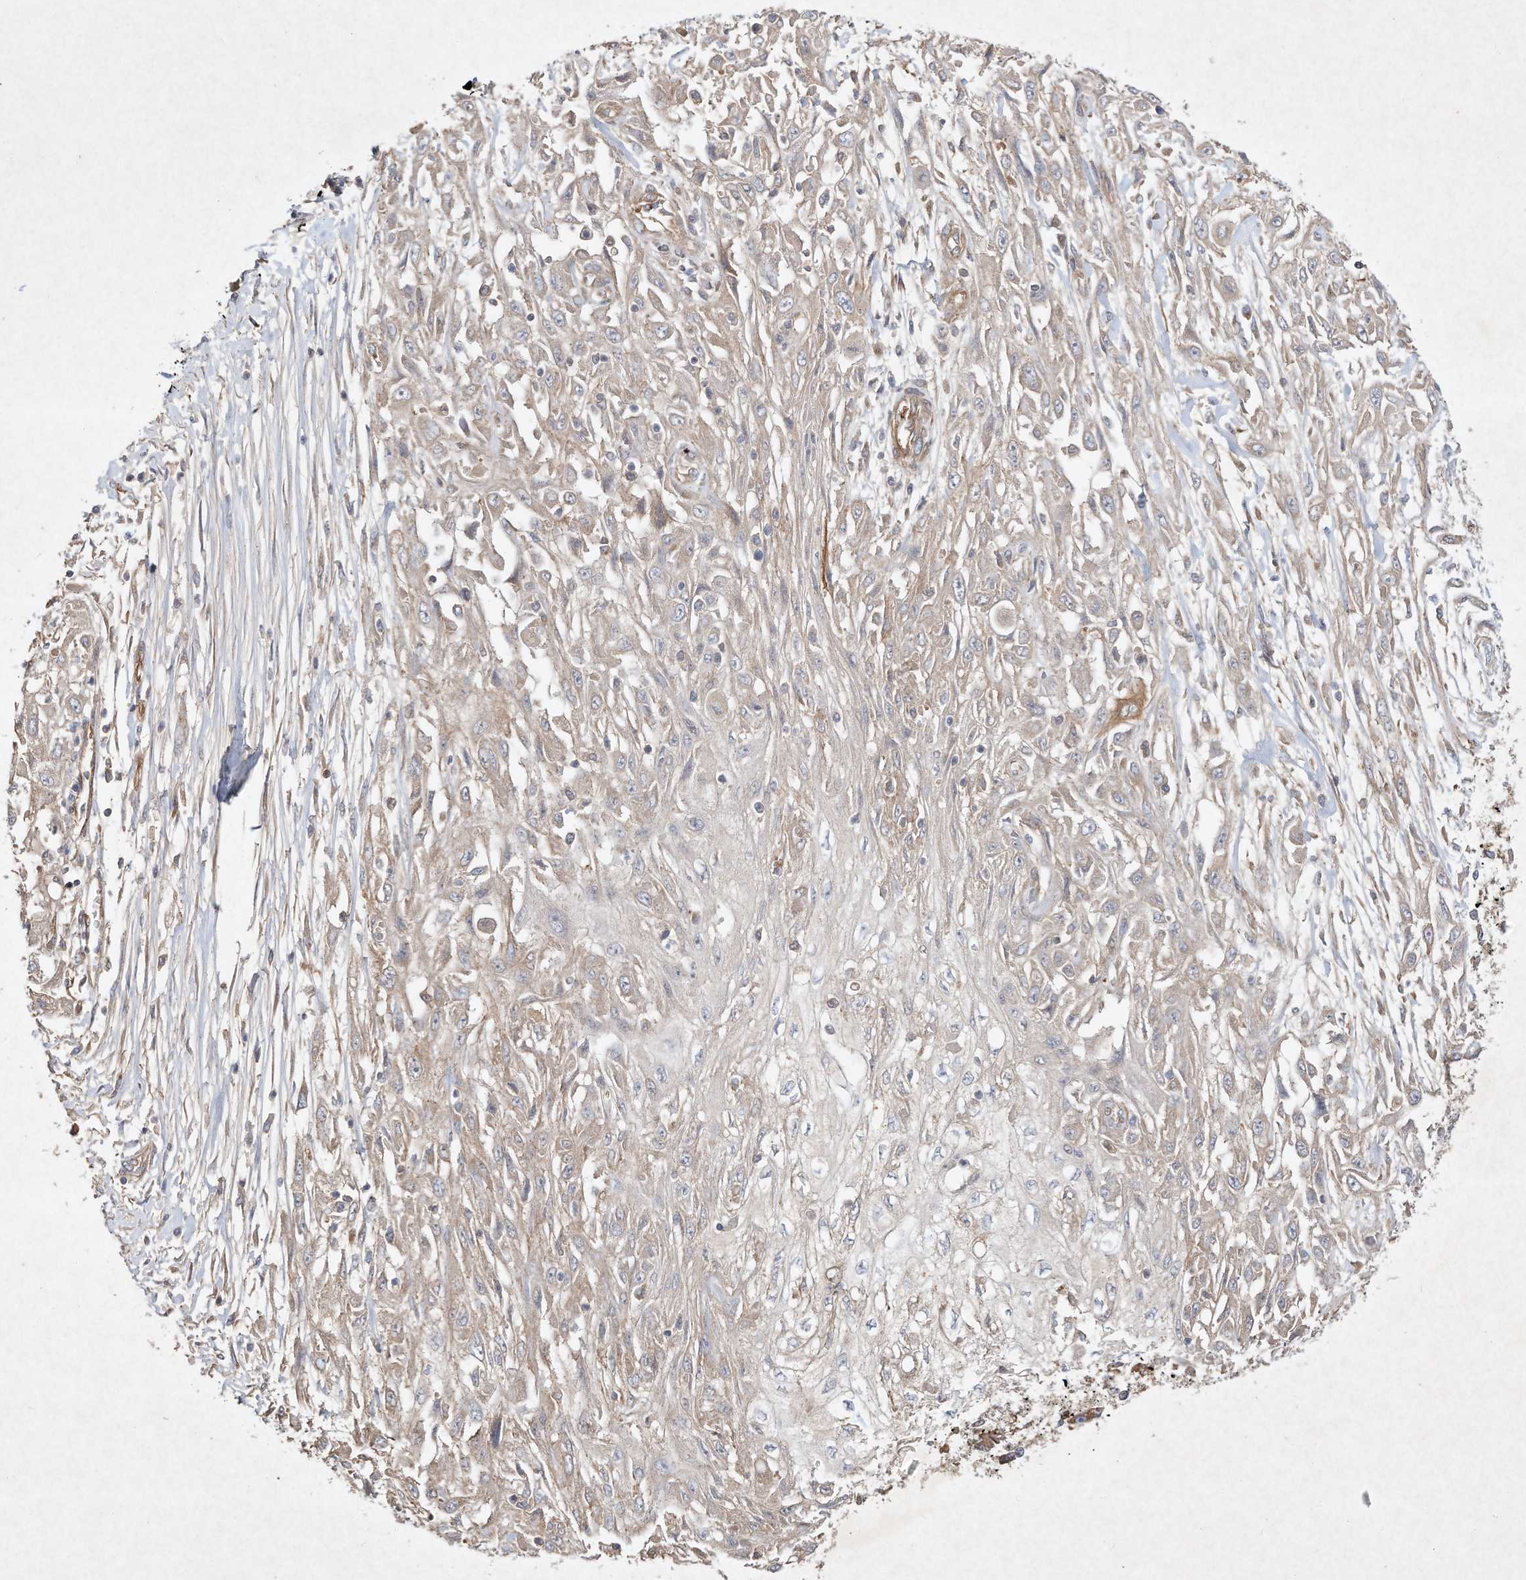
{"staining": {"intensity": "weak", "quantity": "25%-75%", "location": "cytoplasmic/membranous"}, "tissue": "skin cancer", "cell_type": "Tumor cells", "image_type": "cancer", "snomed": [{"axis": "morphology", "description": "Squamous cell carcinoma, NOS"}, {"axis": "morphology", "description": "Squamous cell carcinoma, metastatic, NOS"}, {"axis": "topography", "description": "Skin"}, {"axis": "topography", "description": "Lymph node"}], "caption": "Approximately 25%-75% of tumor cells in squamous cell carcinoma (skin) display weak cytoplasmic/membranous protein staining as visualized by brown immunohistochemical staining.", "gene": "HTR5A", "patient": {"sex": "male", "age": 75}}